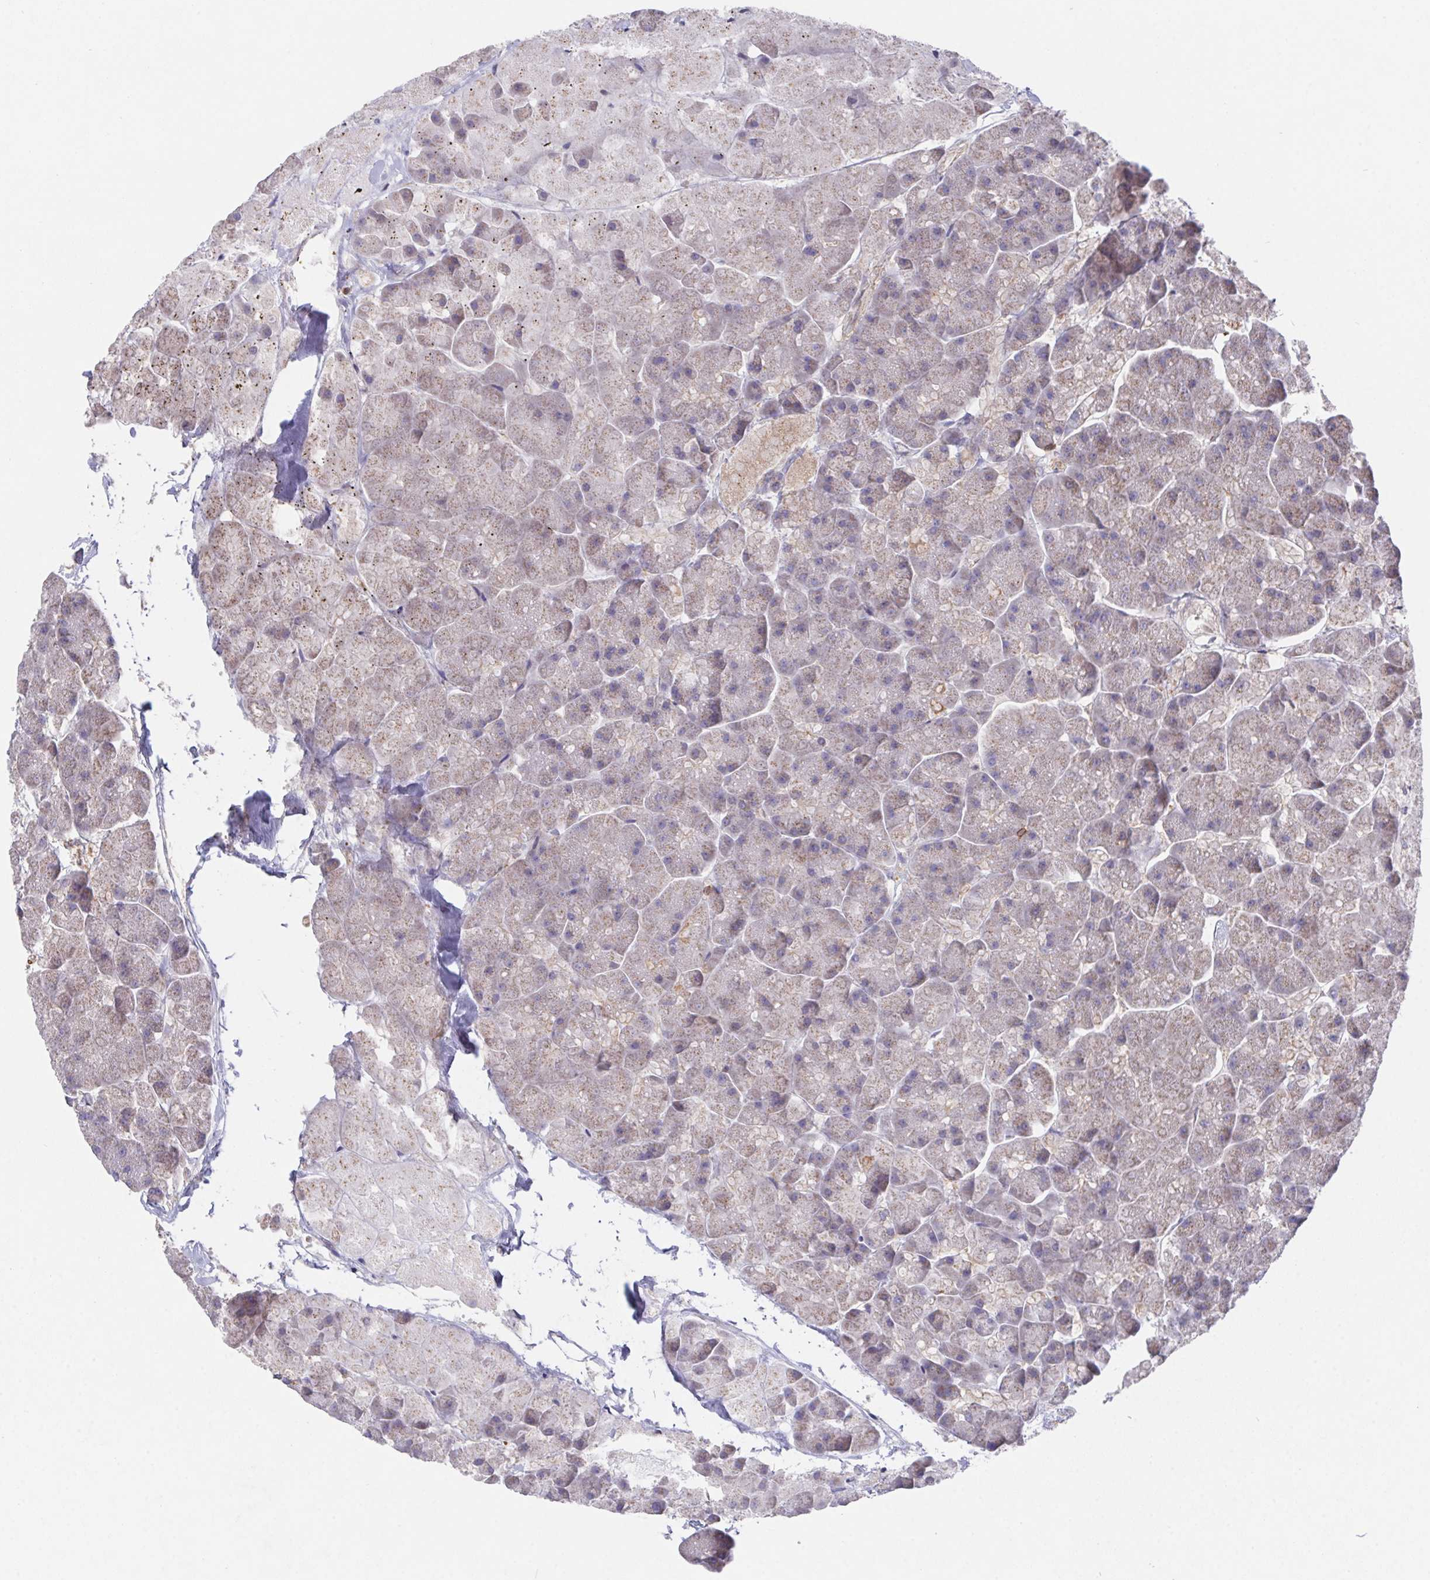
{"staining": {"intensity": "weak", "quantity": "<25%", "location": "cytoplasmic/membranous"}, "tissue": "pancreas", "cell_type": "Exocrine glandular cells", "image_type": "normal", "snomed": [{"axis": "morphology", "description": "Normal tissue, NOS"}, {"axis": "topography", "description": "Pancreas"}, {"axis": "topography", "description": "Peripheral nerve tissue"}], "caption": "A high-resolution photomicrograph shows immunohistochemistry staining of benign pancreas, which demonstrates no significant staining in exocrine glandular cells. Nuclei are stained in blue.", "gene": "FAM241A", "patient": {"sex": "male", "age": 54}}